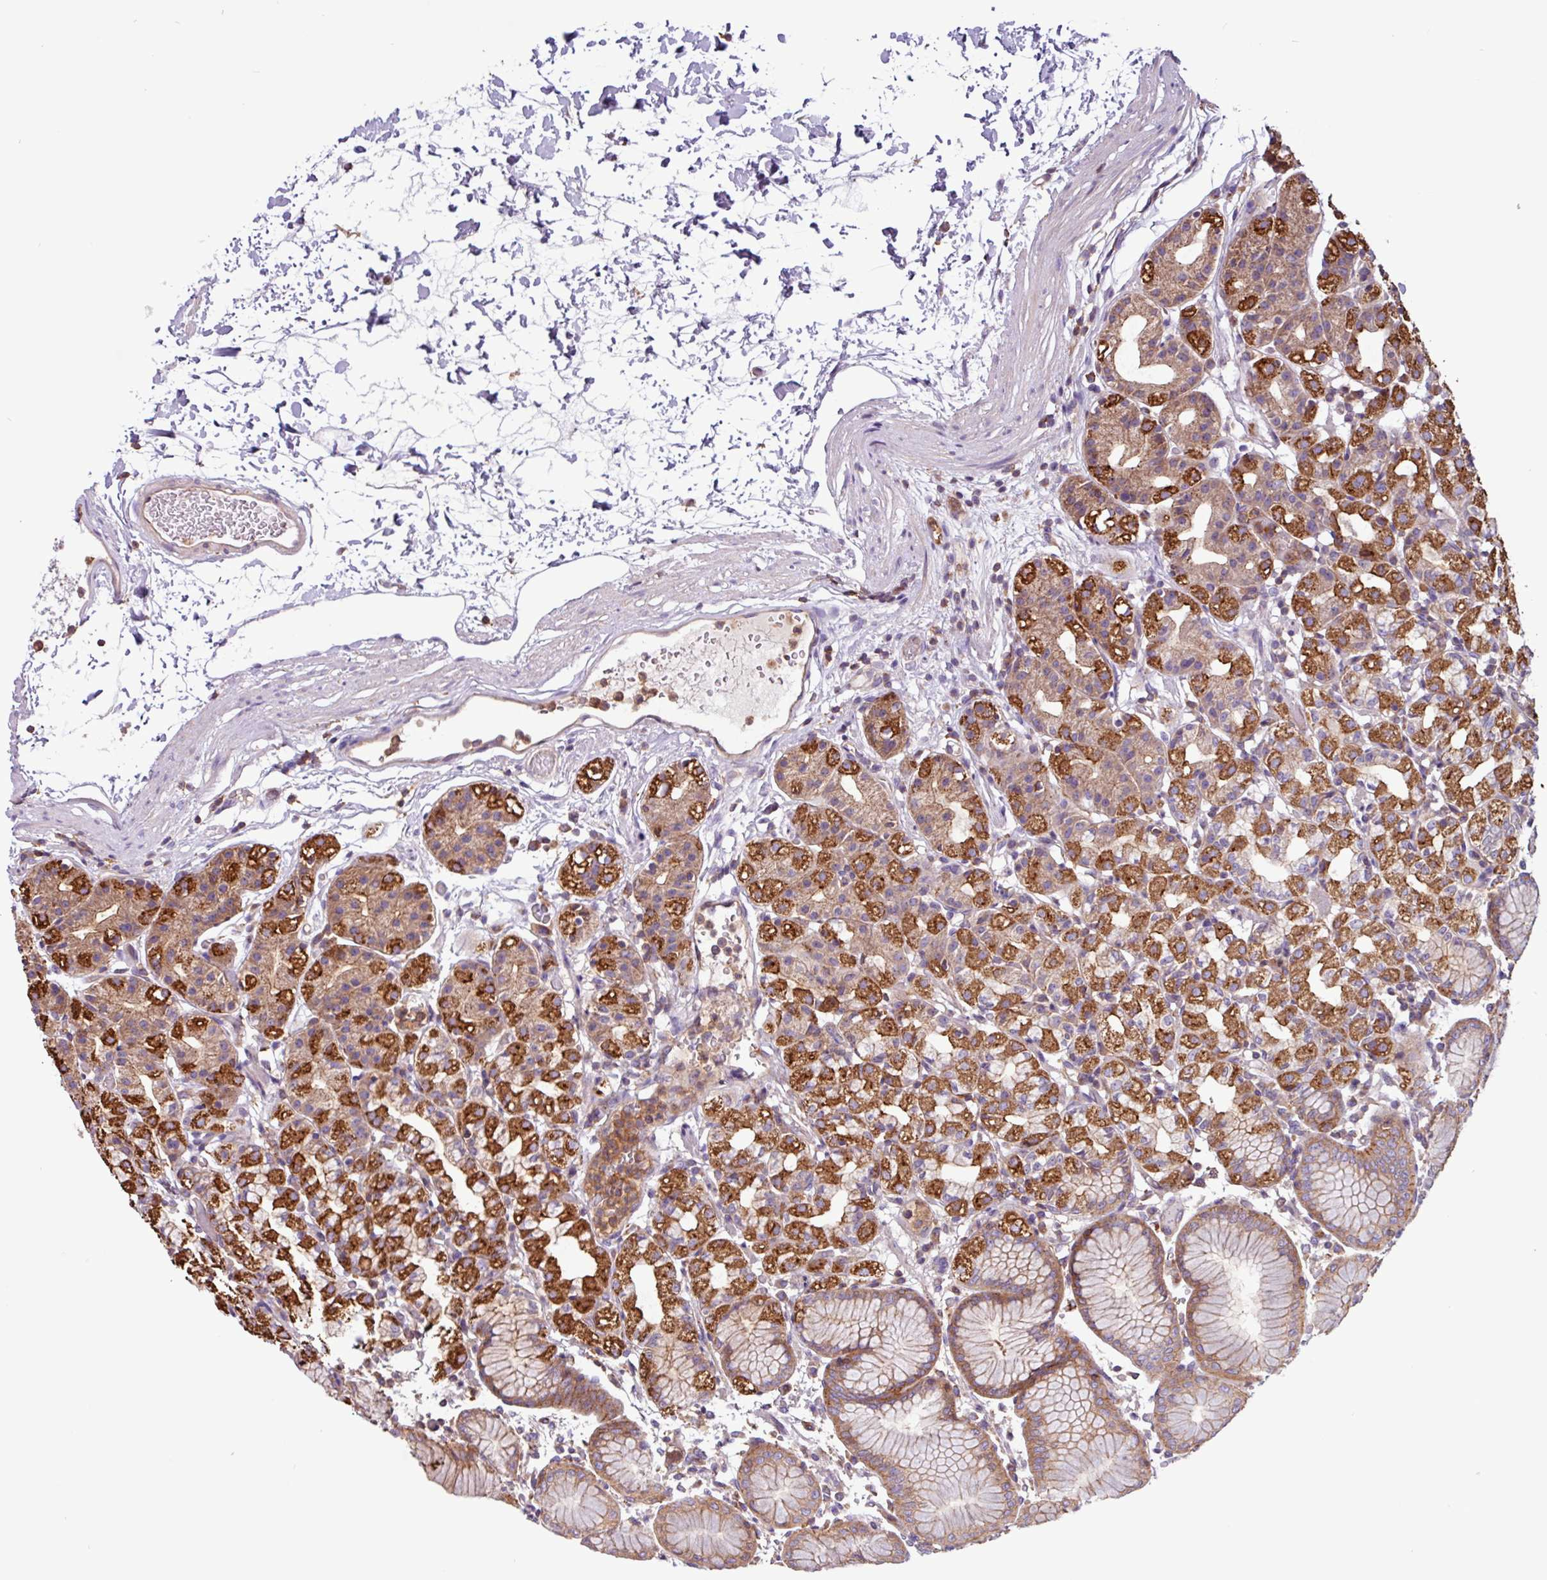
{"staining": {"intensity": "strong", "quantity": ">75%", "location": "cytoplasmic/membranous"}, "tissue": "stomach", "cell_type": "Glandular cells", "image_type": "normal", "snomed": [{"axis": "morphology", "description": "Normal tissue, NOS"}, {"axis": "topography", "description": "Stomach"}], "caption": "Immunohistochemical staining of unremarkable stomach reveals >75% levels of strong cytoplasmic/membranous protein positivity in about >75% of glandular cells.", "gene": "ACTR3B", "patient": {"sex": "female", "age": 57}}